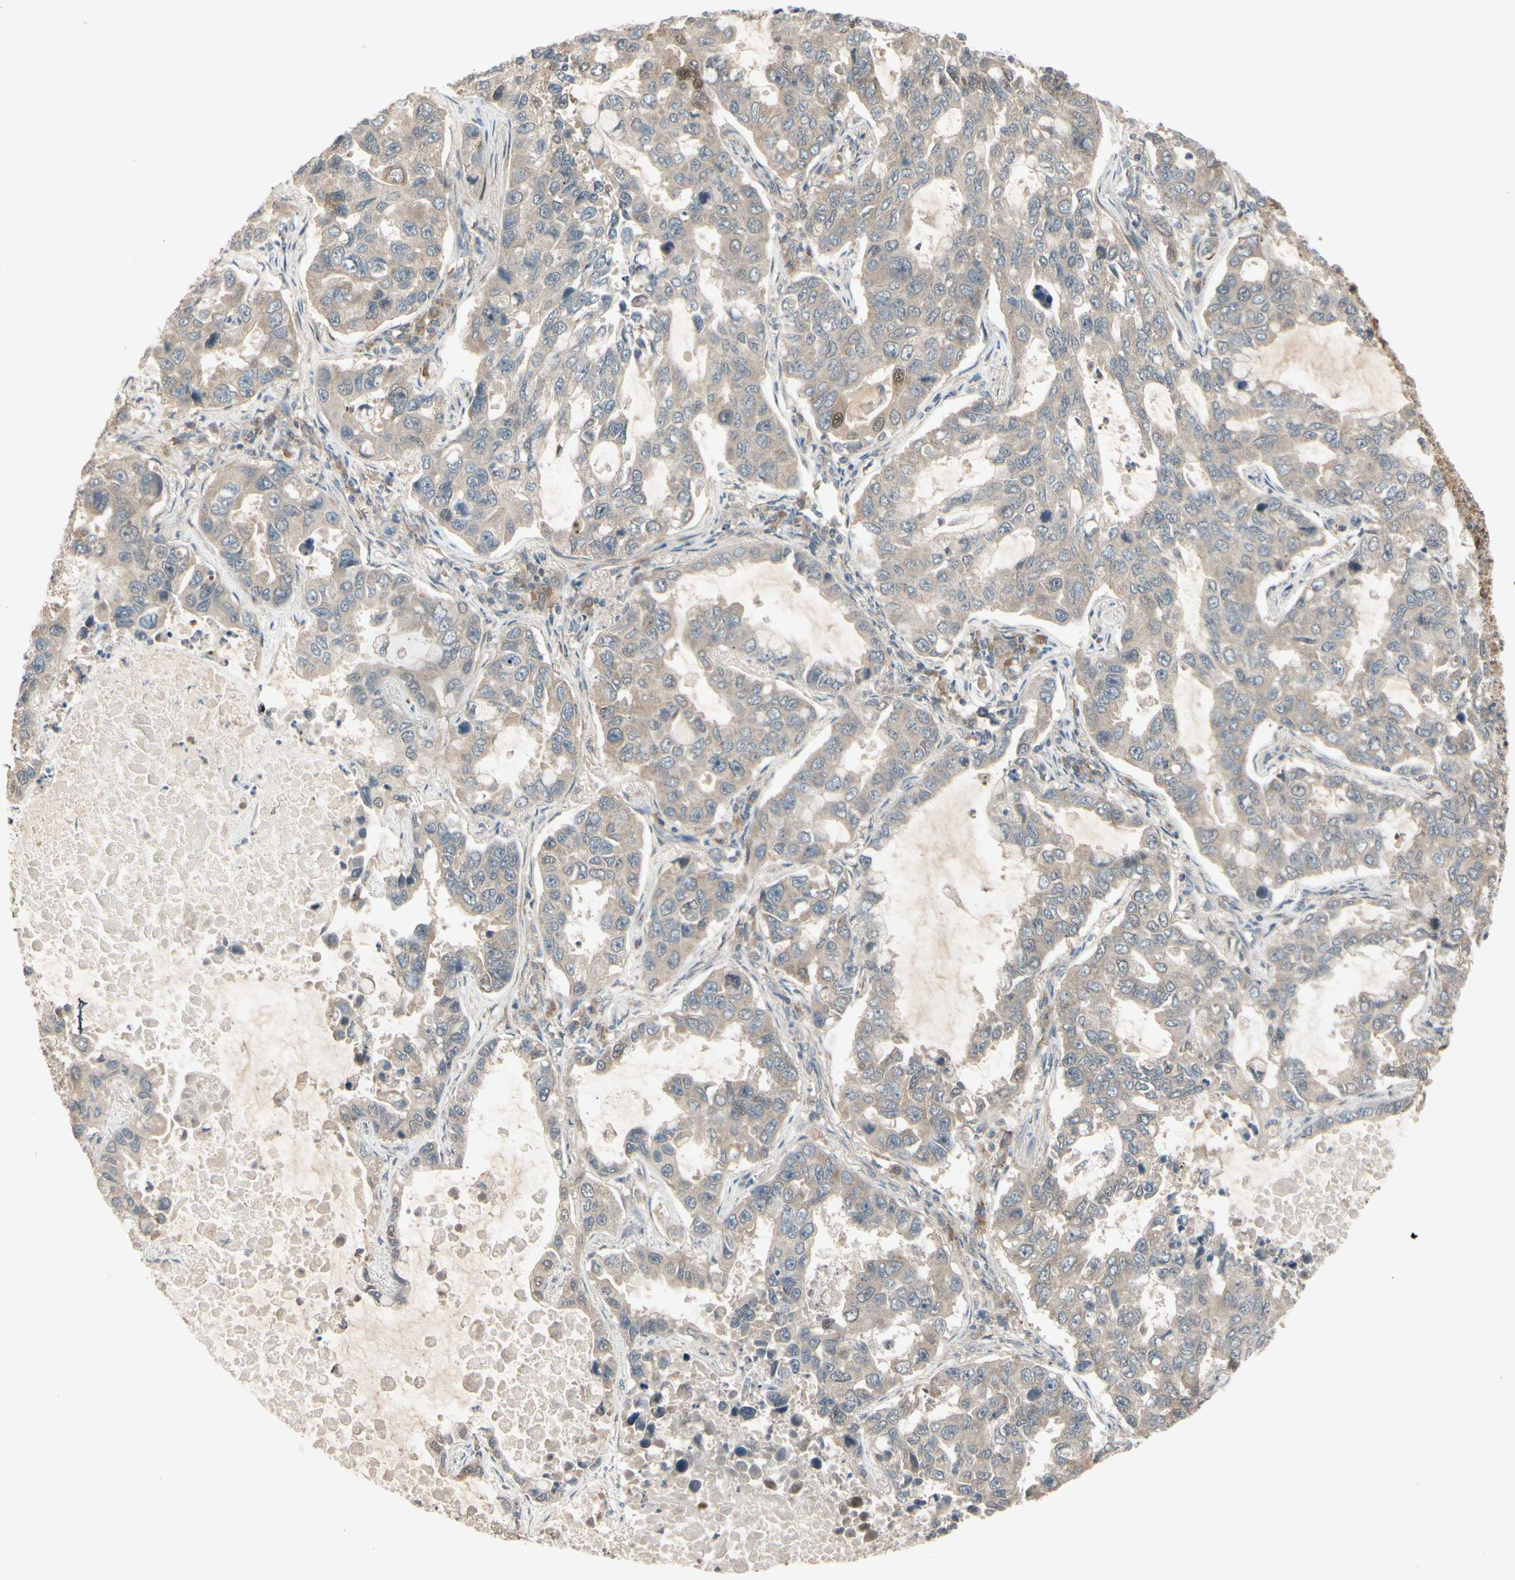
{"staining": {"intensity": "weak", "quantity": "<25%", "location": "cytoplasmic/membranous"}, "tissue": "lung cancer", "cell_type": "Tumor cells", "image_type": "cancer", "snomed": [{"axis": "morphology", "description": "Adenocarcinoma, NOS"}, {"axis": "topography", "description": "Lung"}], "caption": "Immunohistochemistry (IHC) of human lung cancer (adenocarcinoma) shows no staining in tumor cells. (DAB IHC with hematoxylin counter stain).", "gene": "FHDC1", "patient": {"sex": "male", "age": 64}}